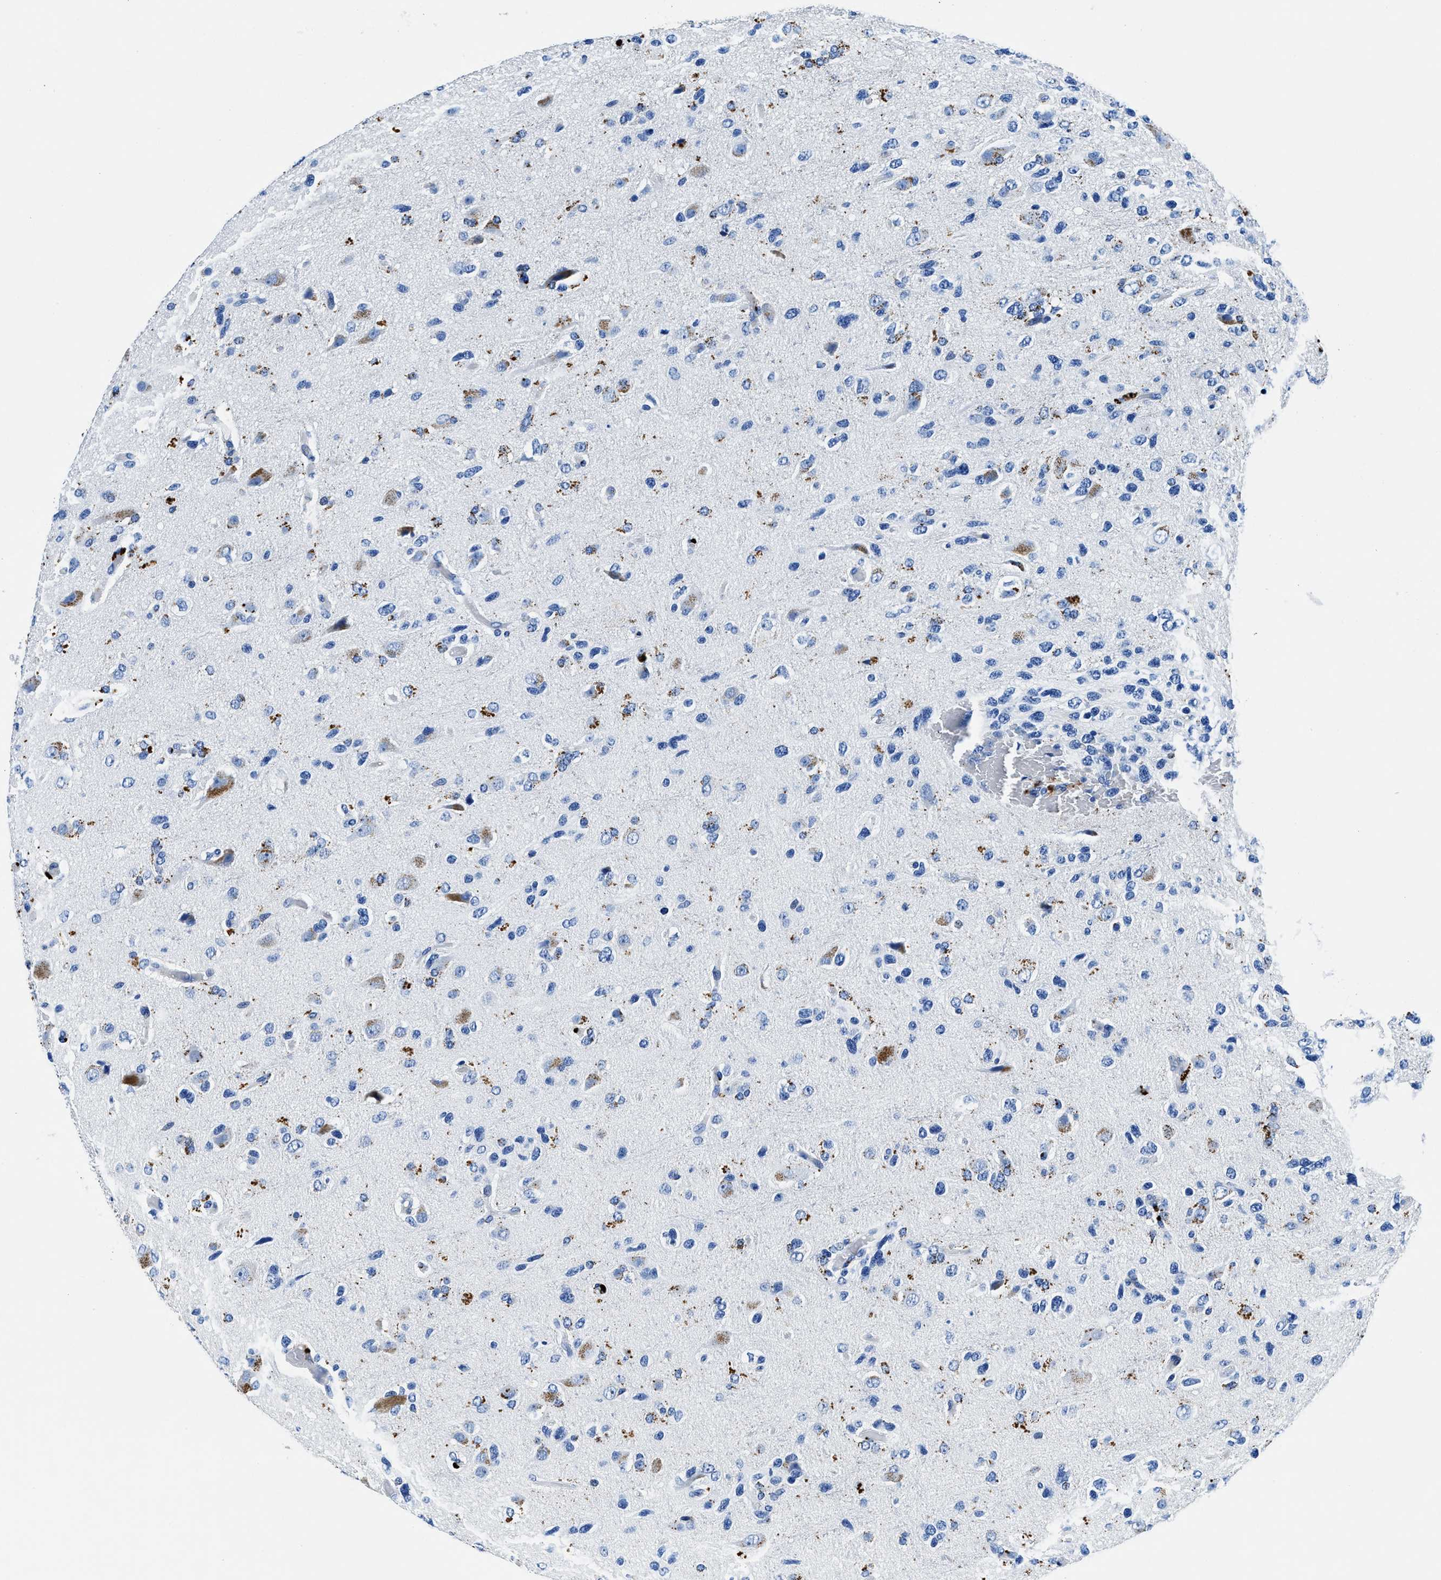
{"staining": {"intensity": "moderate", "quantity": "<25%", "location": "cytoplasmic/membranous"}, "tissue": "glioma", "cell_type": "Tumor cells", "image_type": "cancer", "snomed": [{"axis": "morphology", "description": "Glioma, malignant, High grade"}, {"axis": "topography", "description": "Brain"}], "caption": "Protein positivity by immunohistochemistry demonstrates moderate cytoplasmic/membranous expression in about <25% of tumor cells in high-grade glioma (malignant). The protein is shown in brown color, while the nuclei are stained blue.", "gene": "OR14K1", "patient": {"sex": "female", "age": 58}}